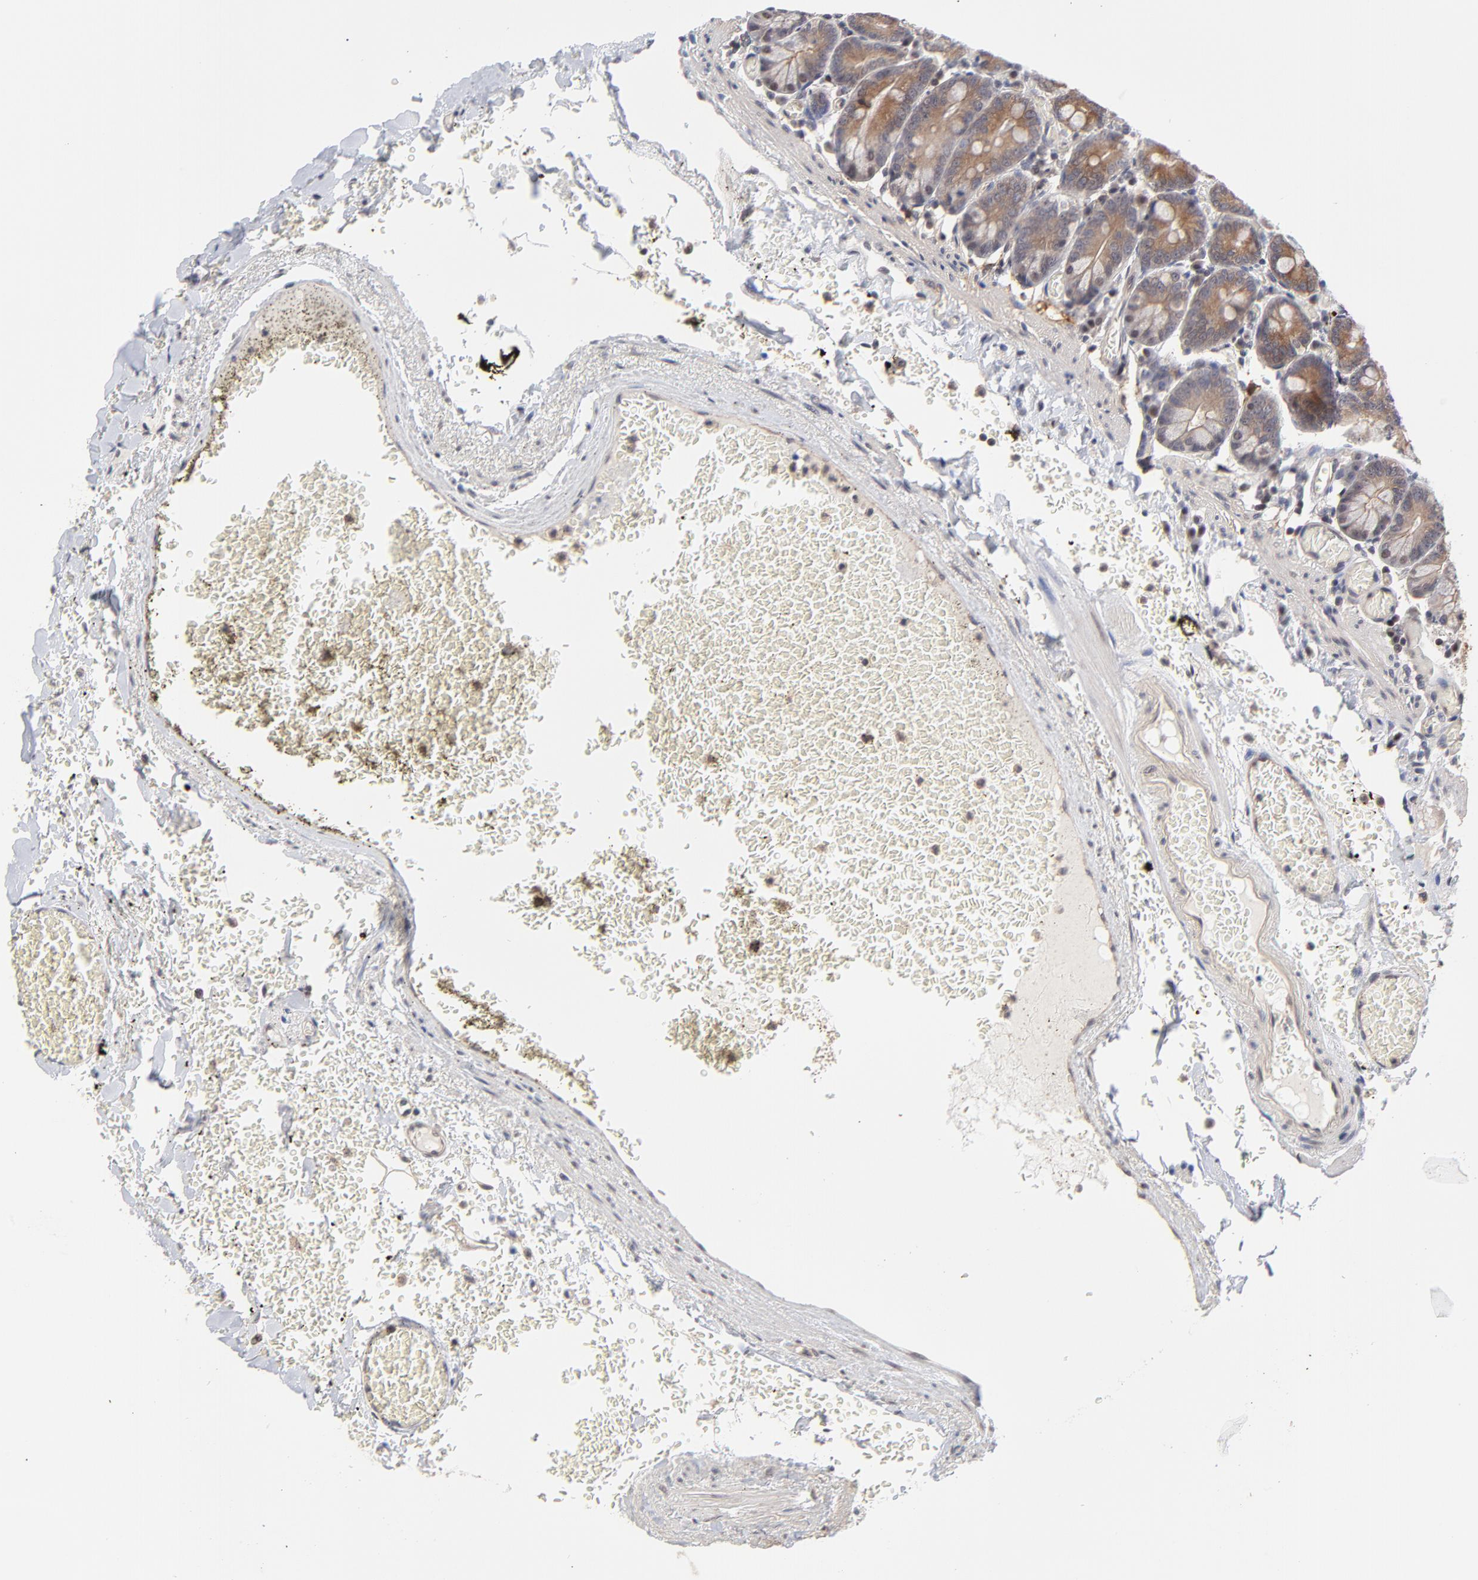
{"staining": {"intensity": "strong", "quantity": ">75%", "location": "cytoplasmic/membranous"}, "tissue": "small intestine", "cell_type": "Glandular cells", "image_type": "normal", "snomed": [{"axis": "morphology", "description": "Normal tissue, NOS"}, {"axis": "topography", "description": "Small intestine"}], "caption": "Immunohistochemistry (IHC) micrograph of normal small intestine: small intestine stained using IHC exhibits high levels of strong protein expression localized specifically in the cytoplasmic/membranous of glandular cells, appearing as a cytoplasmic/membranous brown color.", "gene": "ZNF157", "patient": {"sex": "male", "age": 71}}